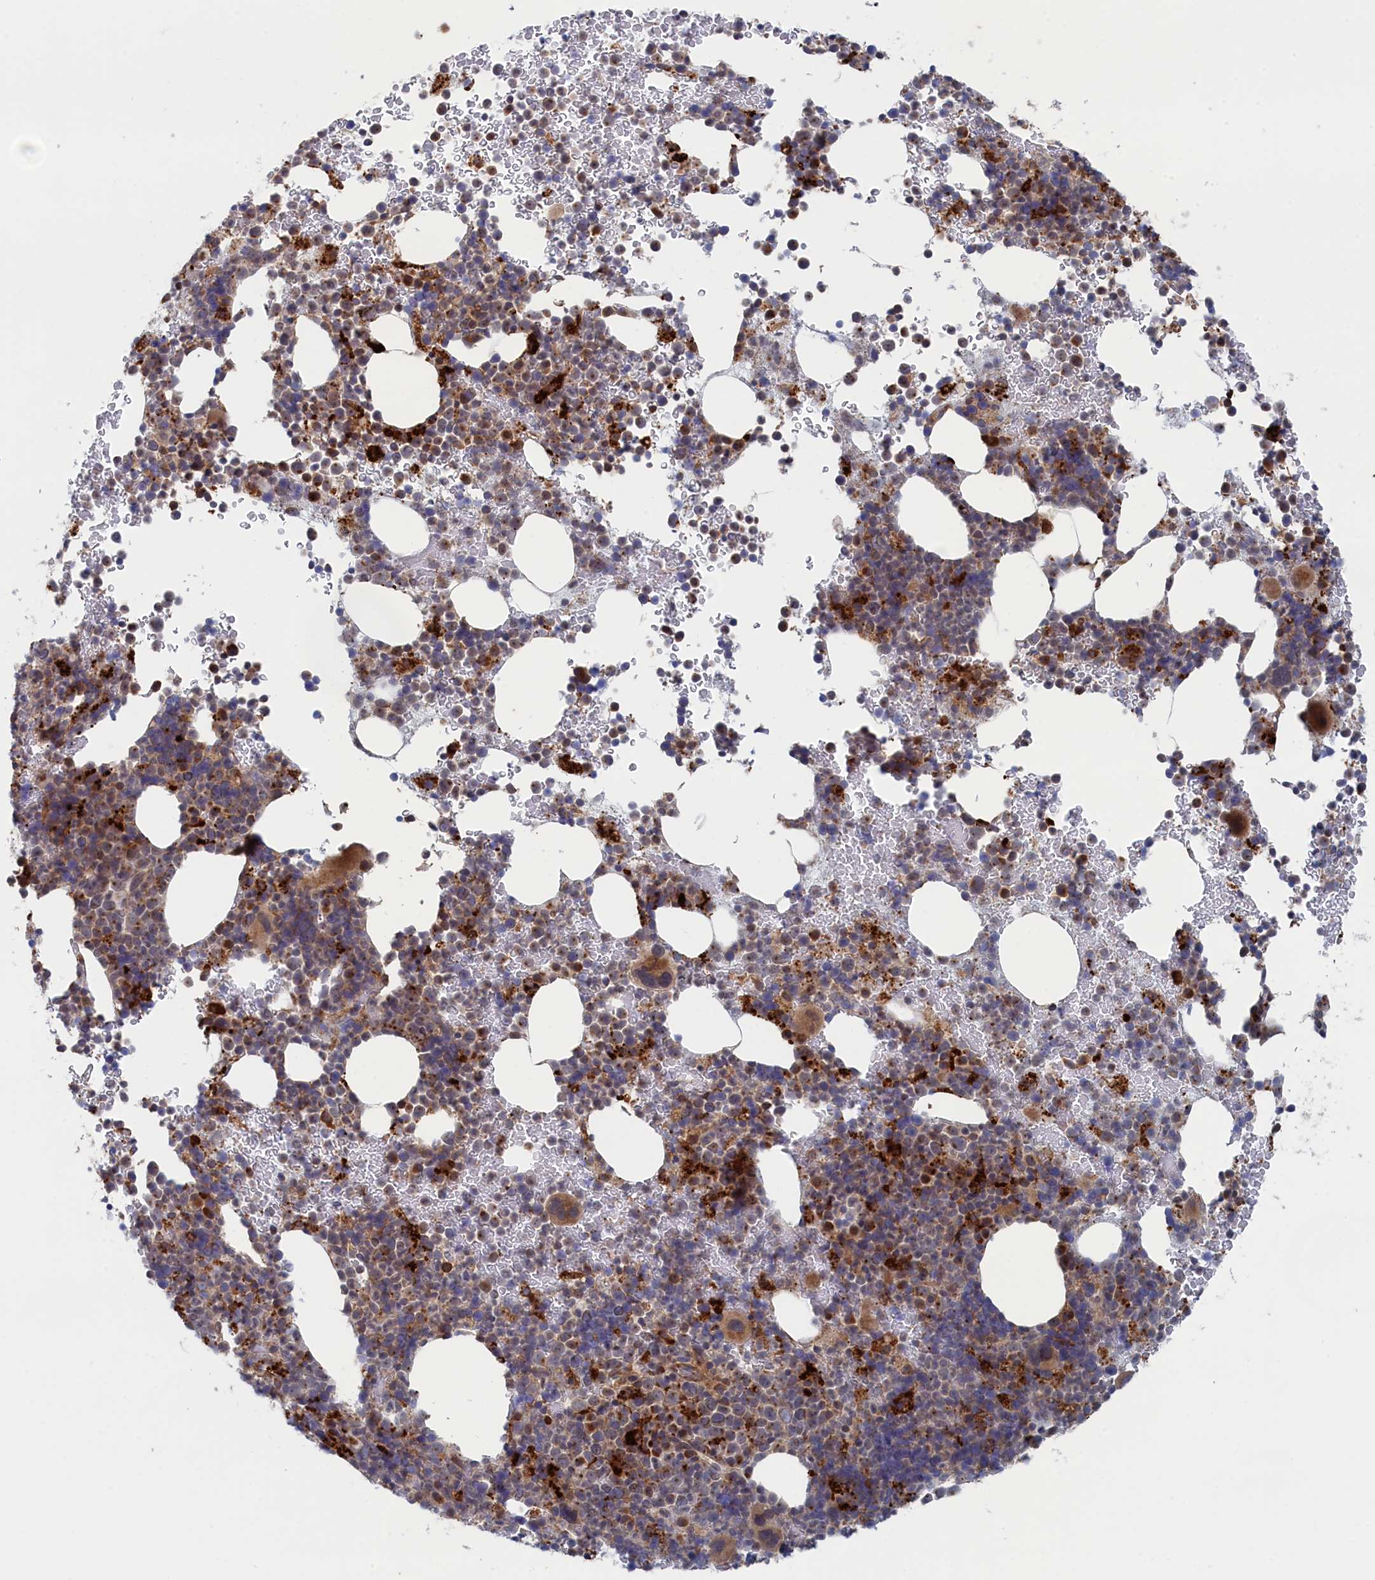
{"staining": {"intensity": "strong", "quantity": "<25%", "location": "cytoplasmic/membranous"}, "tissue": "bone marrow", "cell_type": "Hematopoietic cells", "image_type": "normal", "snomed": [{"axis": "morphology", "description": "Normal tissue, NOS"}, {"axis": "topography", "description": "Bone marrow"}], "caption": "An immunohistochemistry micrograph of unremarkable tissue is shown. Protein staining in brown shows strong cytoplasmic/membranous positivity in bone marrow within hematopoietic cells. The staining is performed using DAB brown chromogen to label protein expression. The nuclei are counter-stained blue using hematoxylin.", "gene": "FILIP1L", "patient": {"sex": "female", "age": 82}}